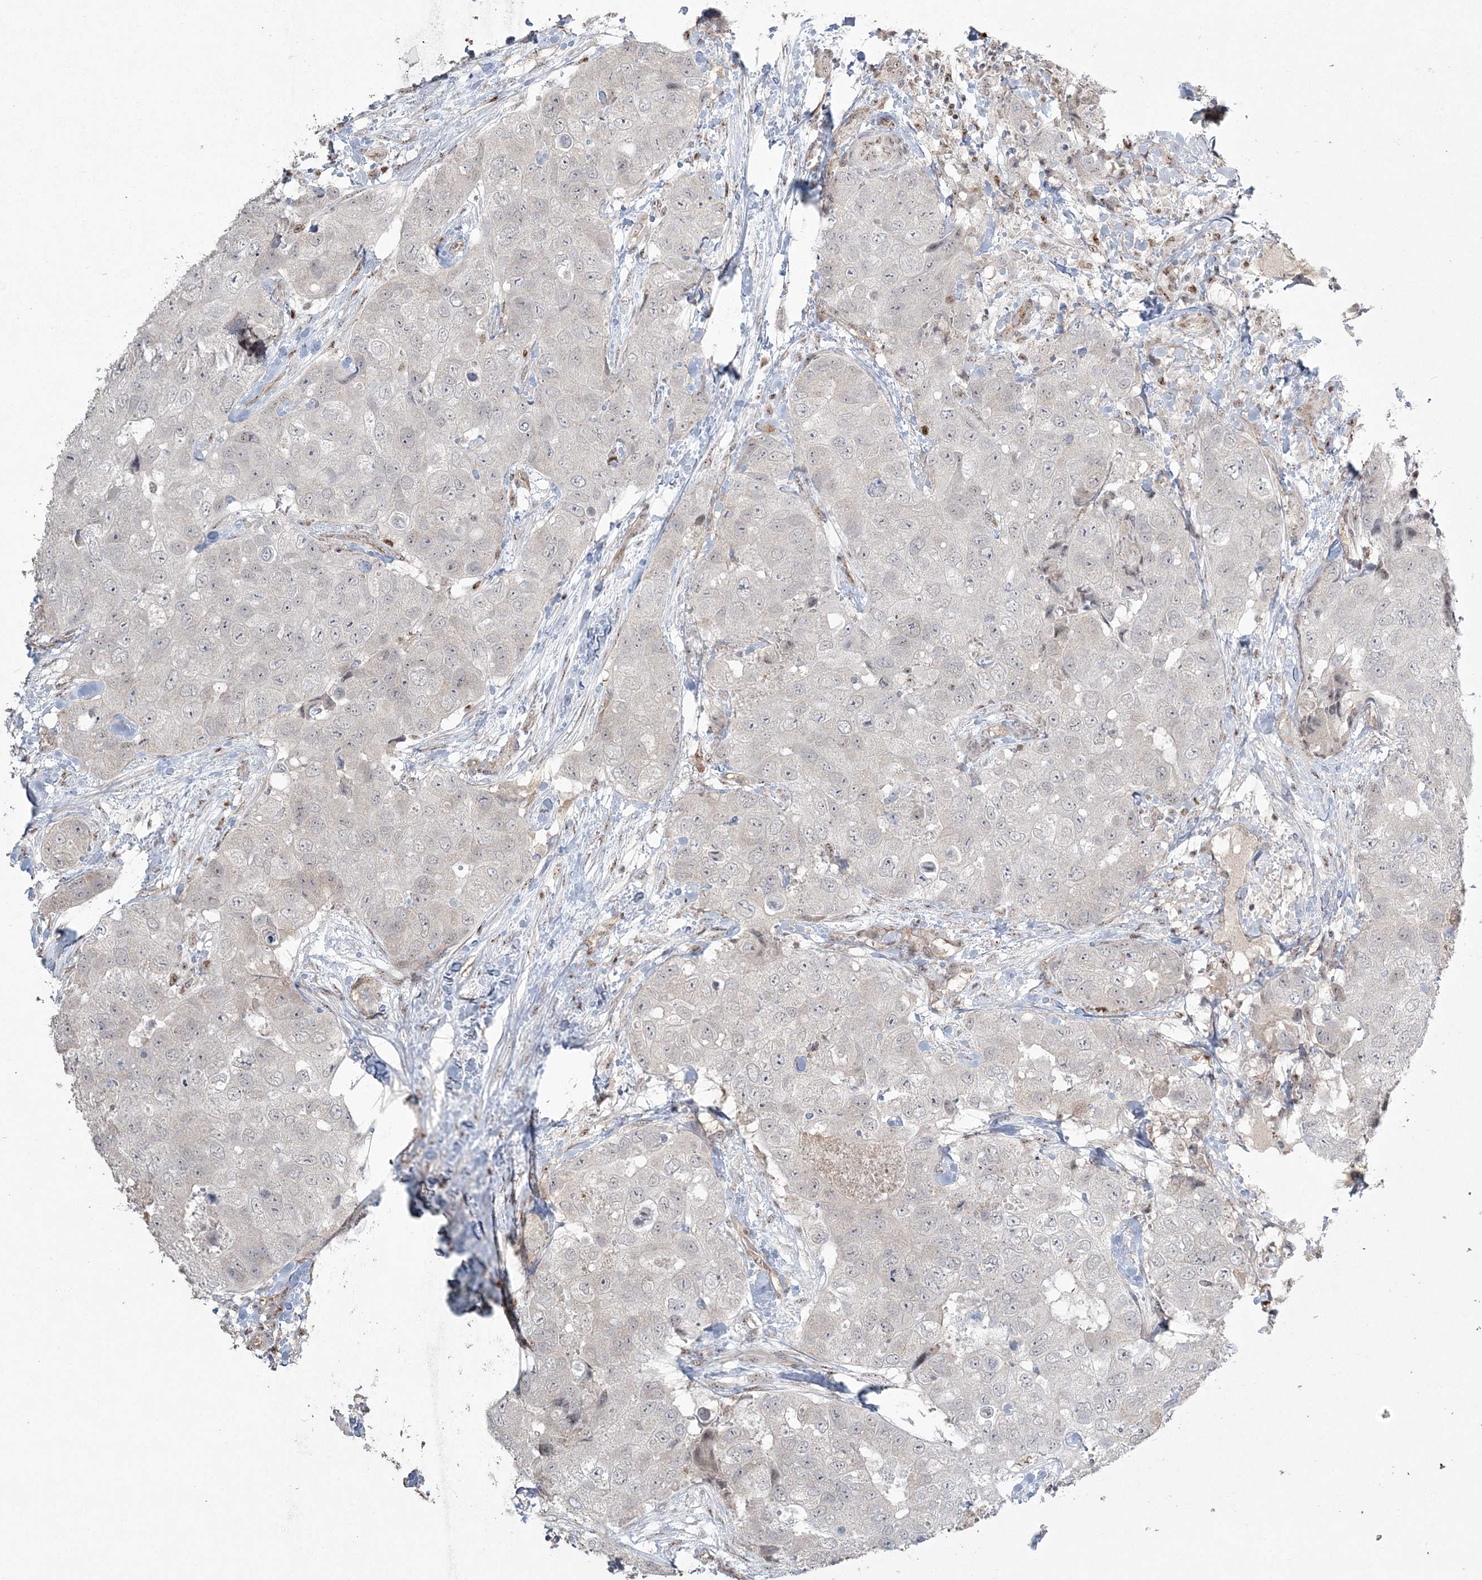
{"staining": {"intensity": "negative", "quantity": "none", "location": "none"}, "tissue": "breast cancer", "cell_type": "Tumor cells", "image_type": "cancer", "snomed": [{"axis": "morphology", "description": "Duct carcinoma"}, {"axis": "topography", "description": "Breast"}], "caption": "This micrograph is of breast cancer (infiltrating ductal carcinoma) stained with immunohistochemistry (IHC) to label a protein in brown with the nuclei are counter-stained blue. There is no positivity in tumor cells. Nuclei are stained in blue.", "gene": "RBM17", "patient": {"sex": "female", "age": 62}}